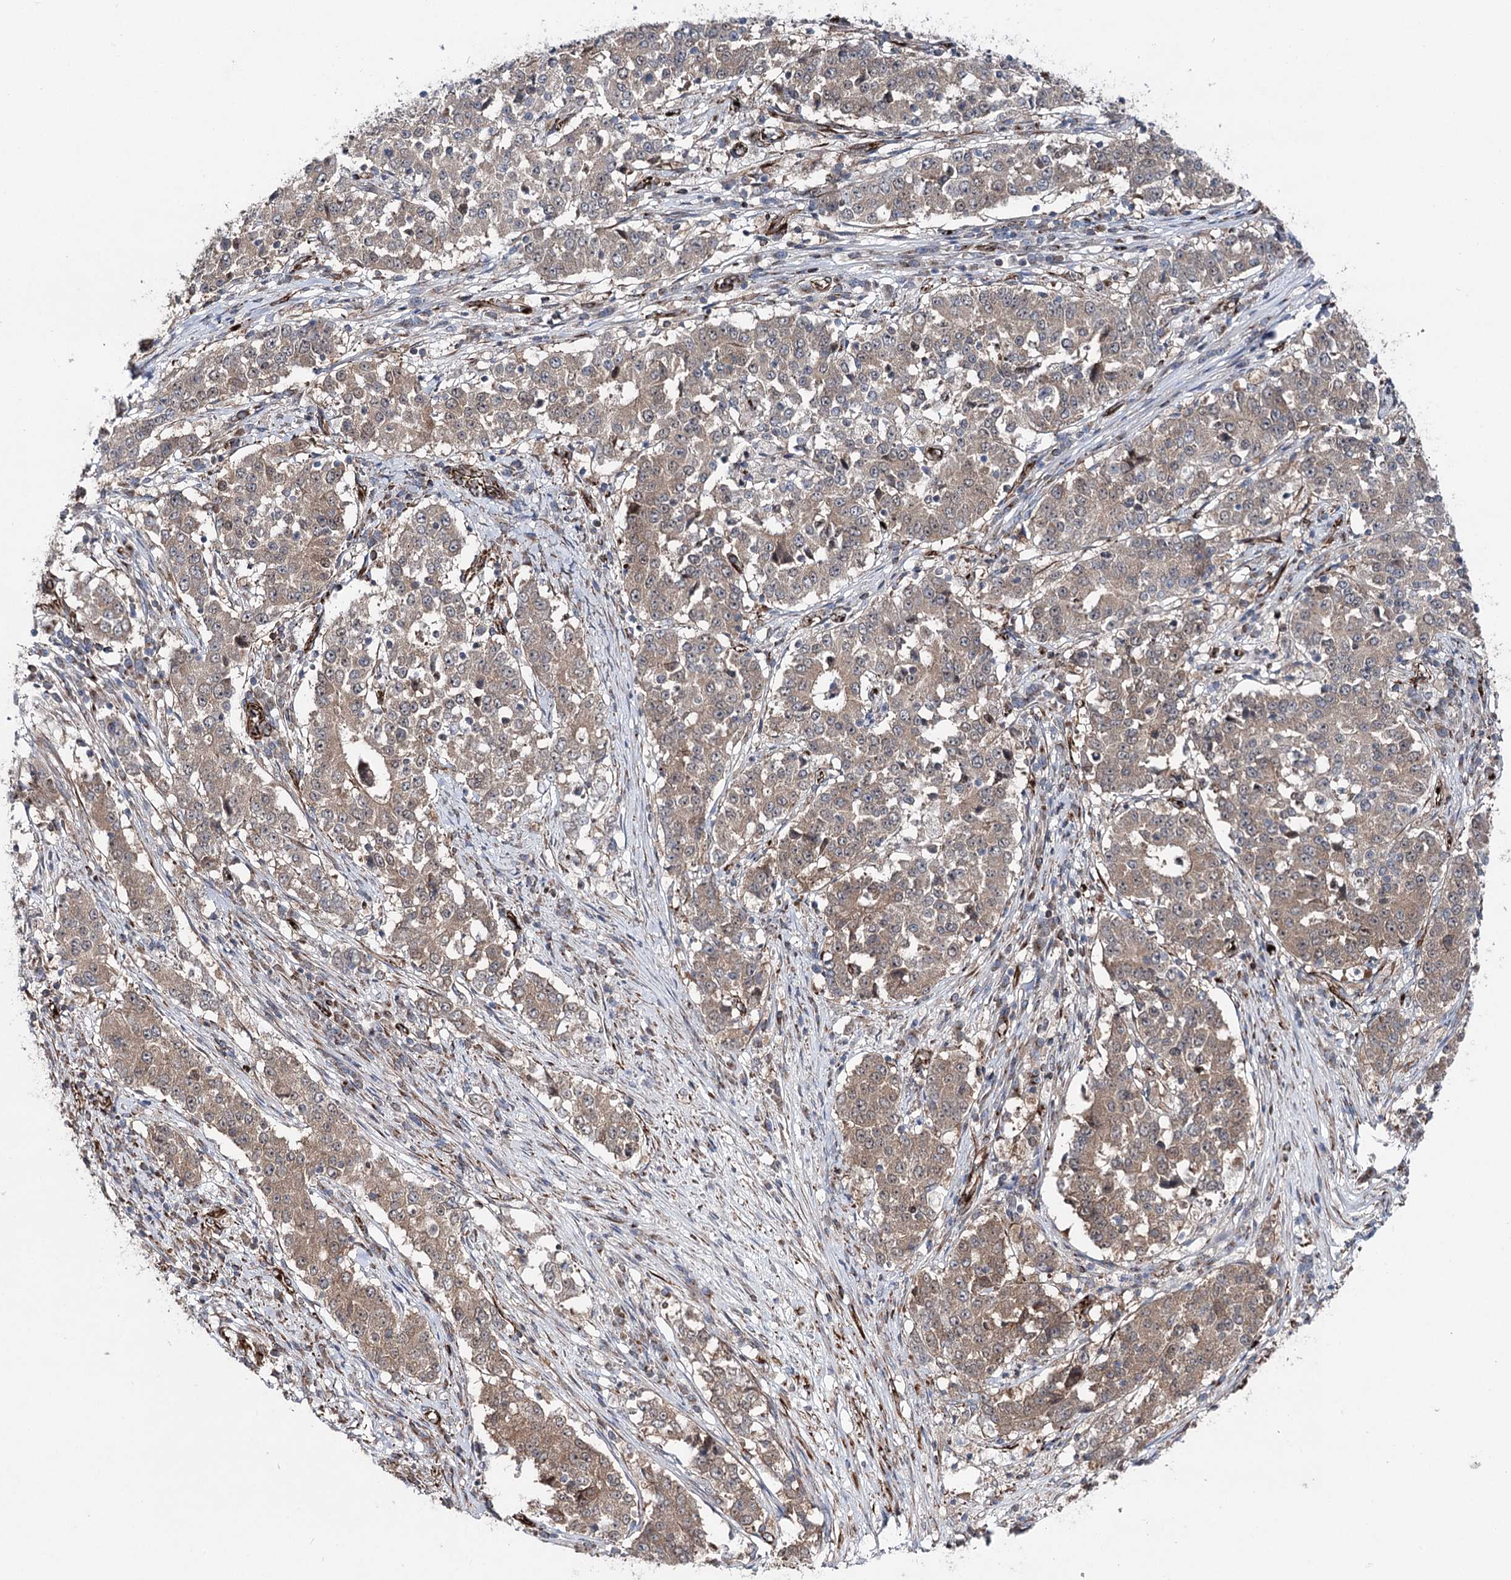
{"staining": {"intensity": "moderate", "quantity": ">75%", "location": "cytoplasmic/membranous"}, "tissue": "stomach cancer", "cell_type": "Tumor cells", "image_type": "cancer", "snomed": [{"axis": "morphology", "description": "Adenocarcinoma, NOS"}, {"axis": "topography", "description": "Stomach"}], "caption": "Moderate cytoplasmic/membranous protein expression is seen in about >75% of tumor cells in stomach cancer (adenocarcinoma). (Brightfield microscopy of DAB IHC at high magnification).", "gene": "MIB1", "patient": {"sex": "male", "age": 59}}